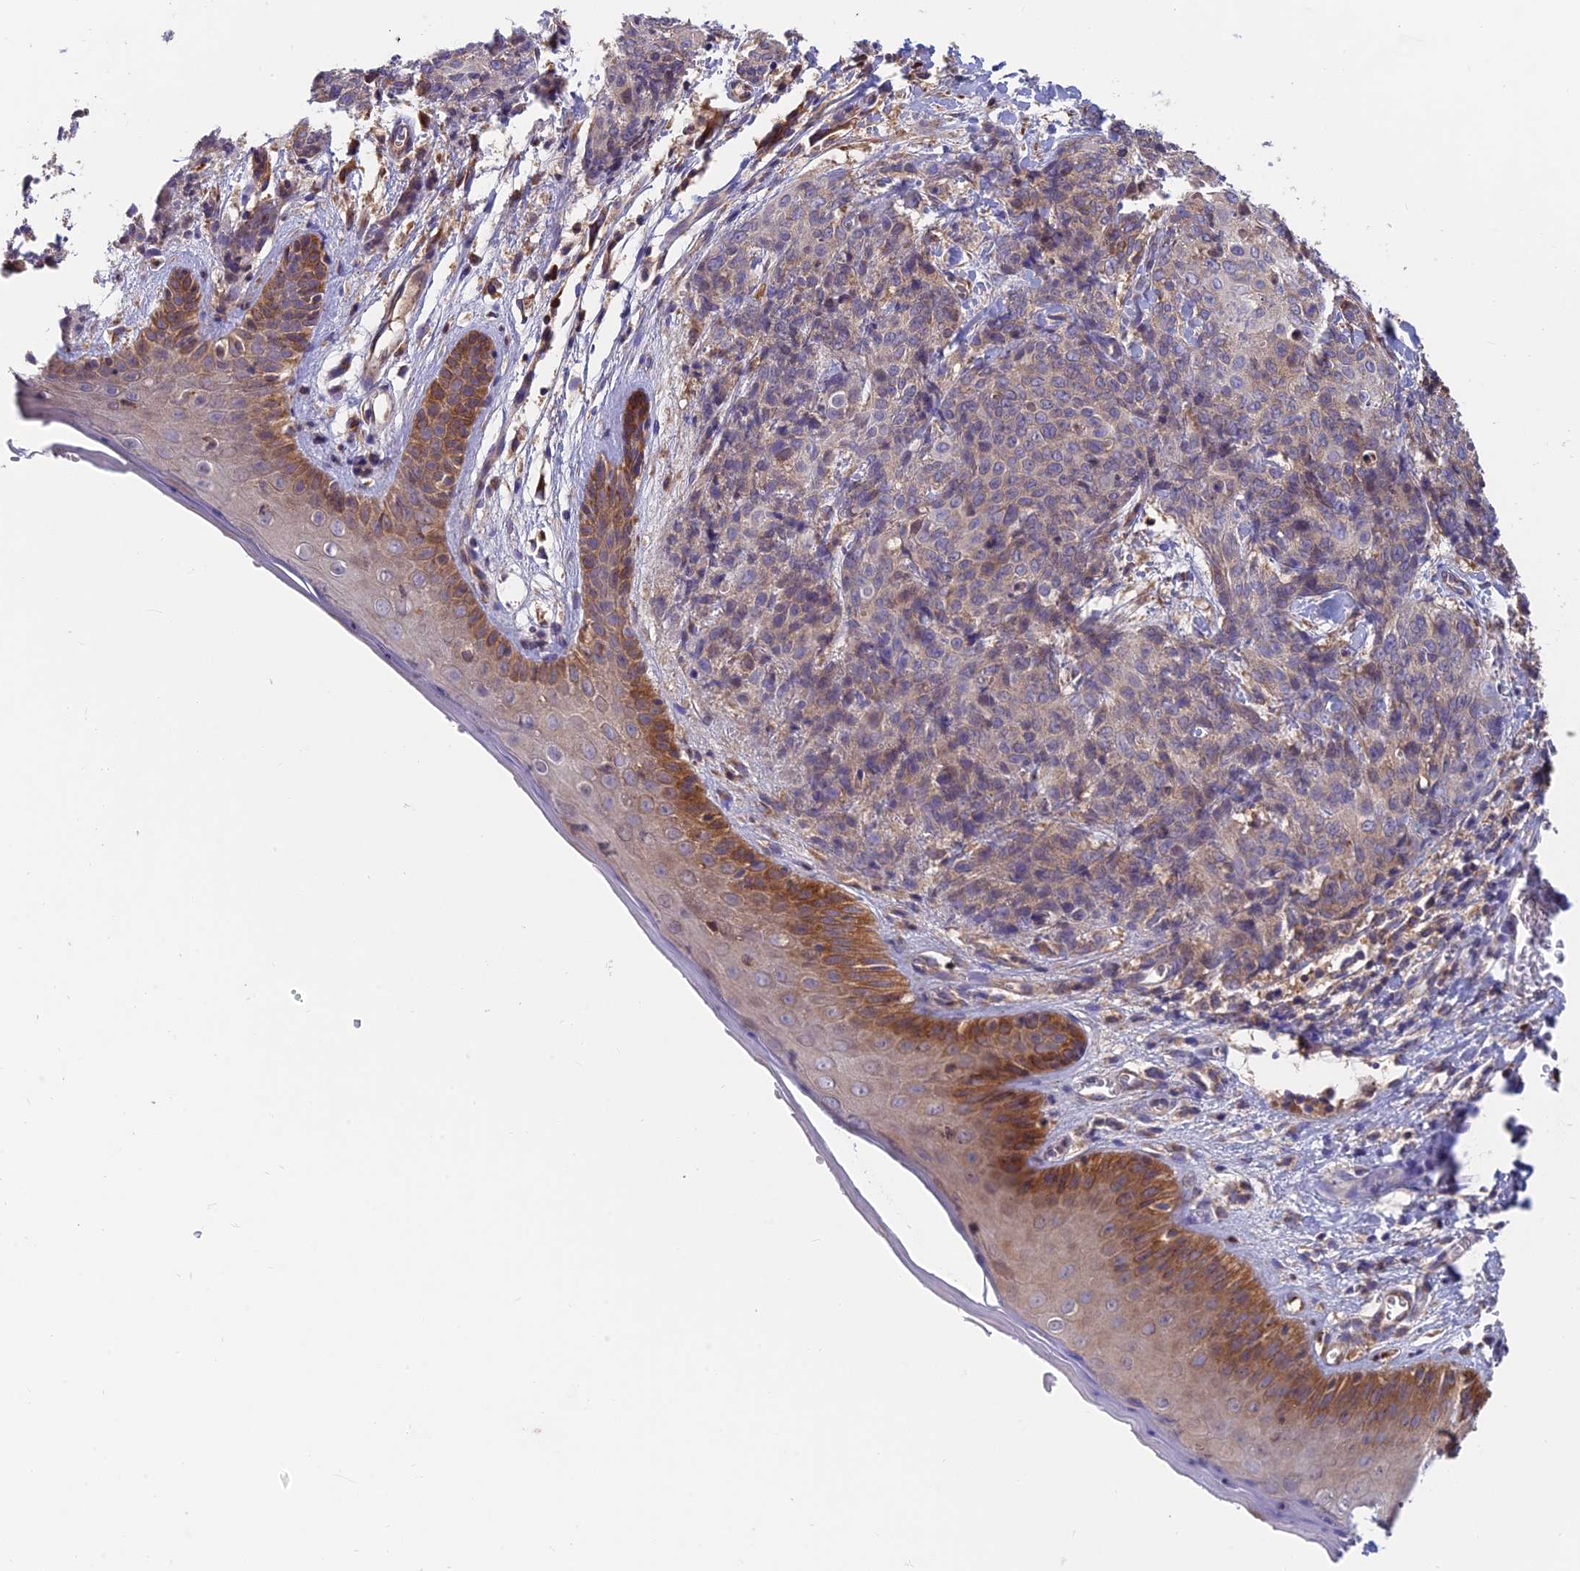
{"staining": {"intensity": "weak", "quantity": "25%-75%", "location": "cytoplasmic/membranous"}, "tissue": "skin cancer", "cell_type": "Tumor cells", "image_type": "cancer", "snomed": [{"axis": "morphology", "description": "Squamous cell carcinoma, NOS"}, {"axis": "topography", "description": "Skin"}, {"axis": "topography", "description": "Vulva"}], "caption": "A low amount of weak cytoplasmic/membranous staining is present in approximately 25%-75% of tumor cells in skin cancer (squamous cell carcinoma) tissue.", "gene": "IPO5", "patient": {"sex": "female", "age": 85}}